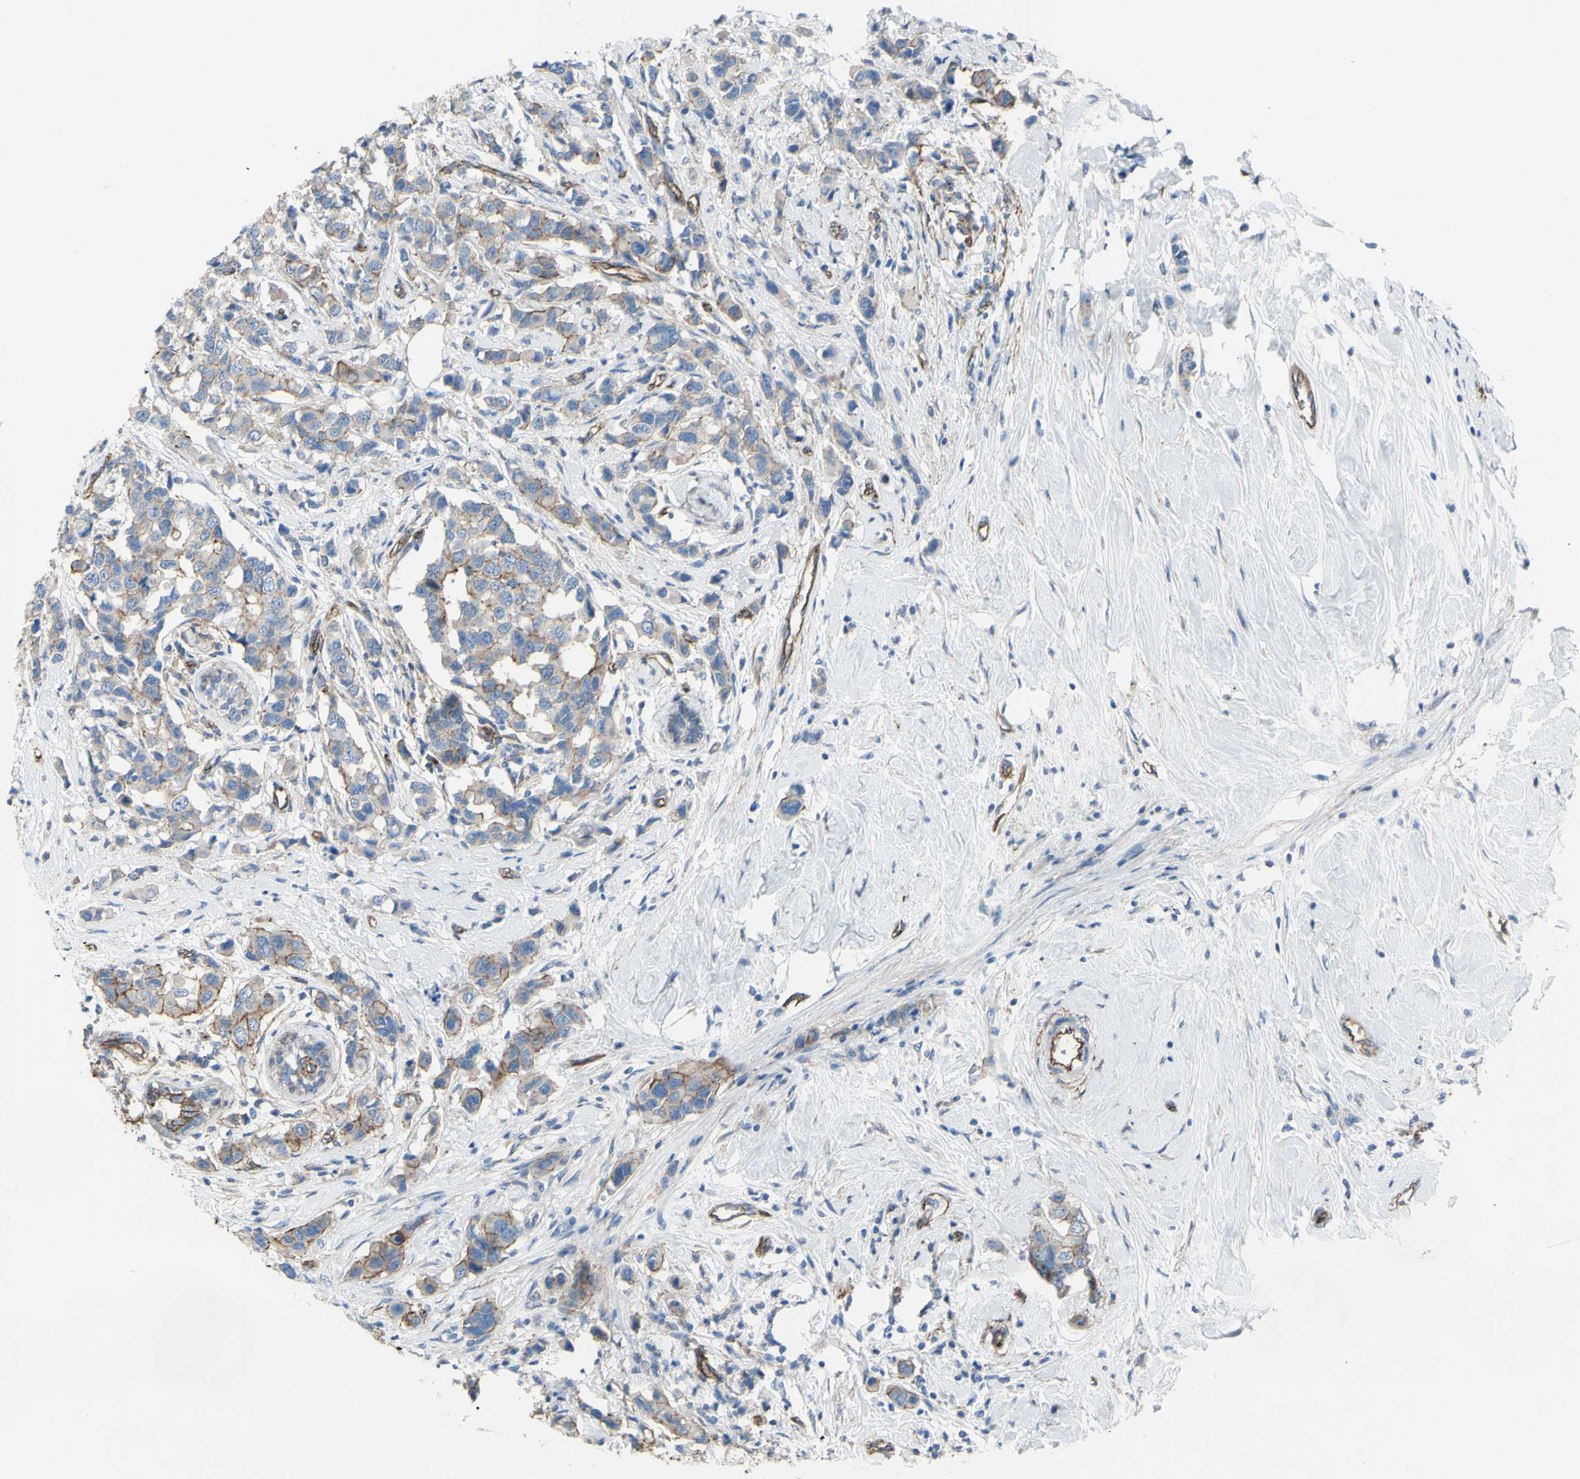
{"staining": {"intensity": "moderate", "quantity": ">75%", "location": "cytoplasmic/membranous"}, "tissue": "breast cancer", "cell_type": "Tumor cells", "image_type": "cancer", "snomed": [{"axis": "morphology", "description": "Normal tissue, NOS"}, {"axis": "morphology", "description": "Duct carcinoma"}, {"axis": "topography", "description": "Breast"}], "caption": "A photomicrograph showing moderate cytoplasmic/membranous staining in approximately >75% of tumor cells in breast cancer (intraductal carcinoma), as visualized by brown immunohistochemical staining.", "gene": "TPBG", "patient": {"sex": "female", "age": 50}}